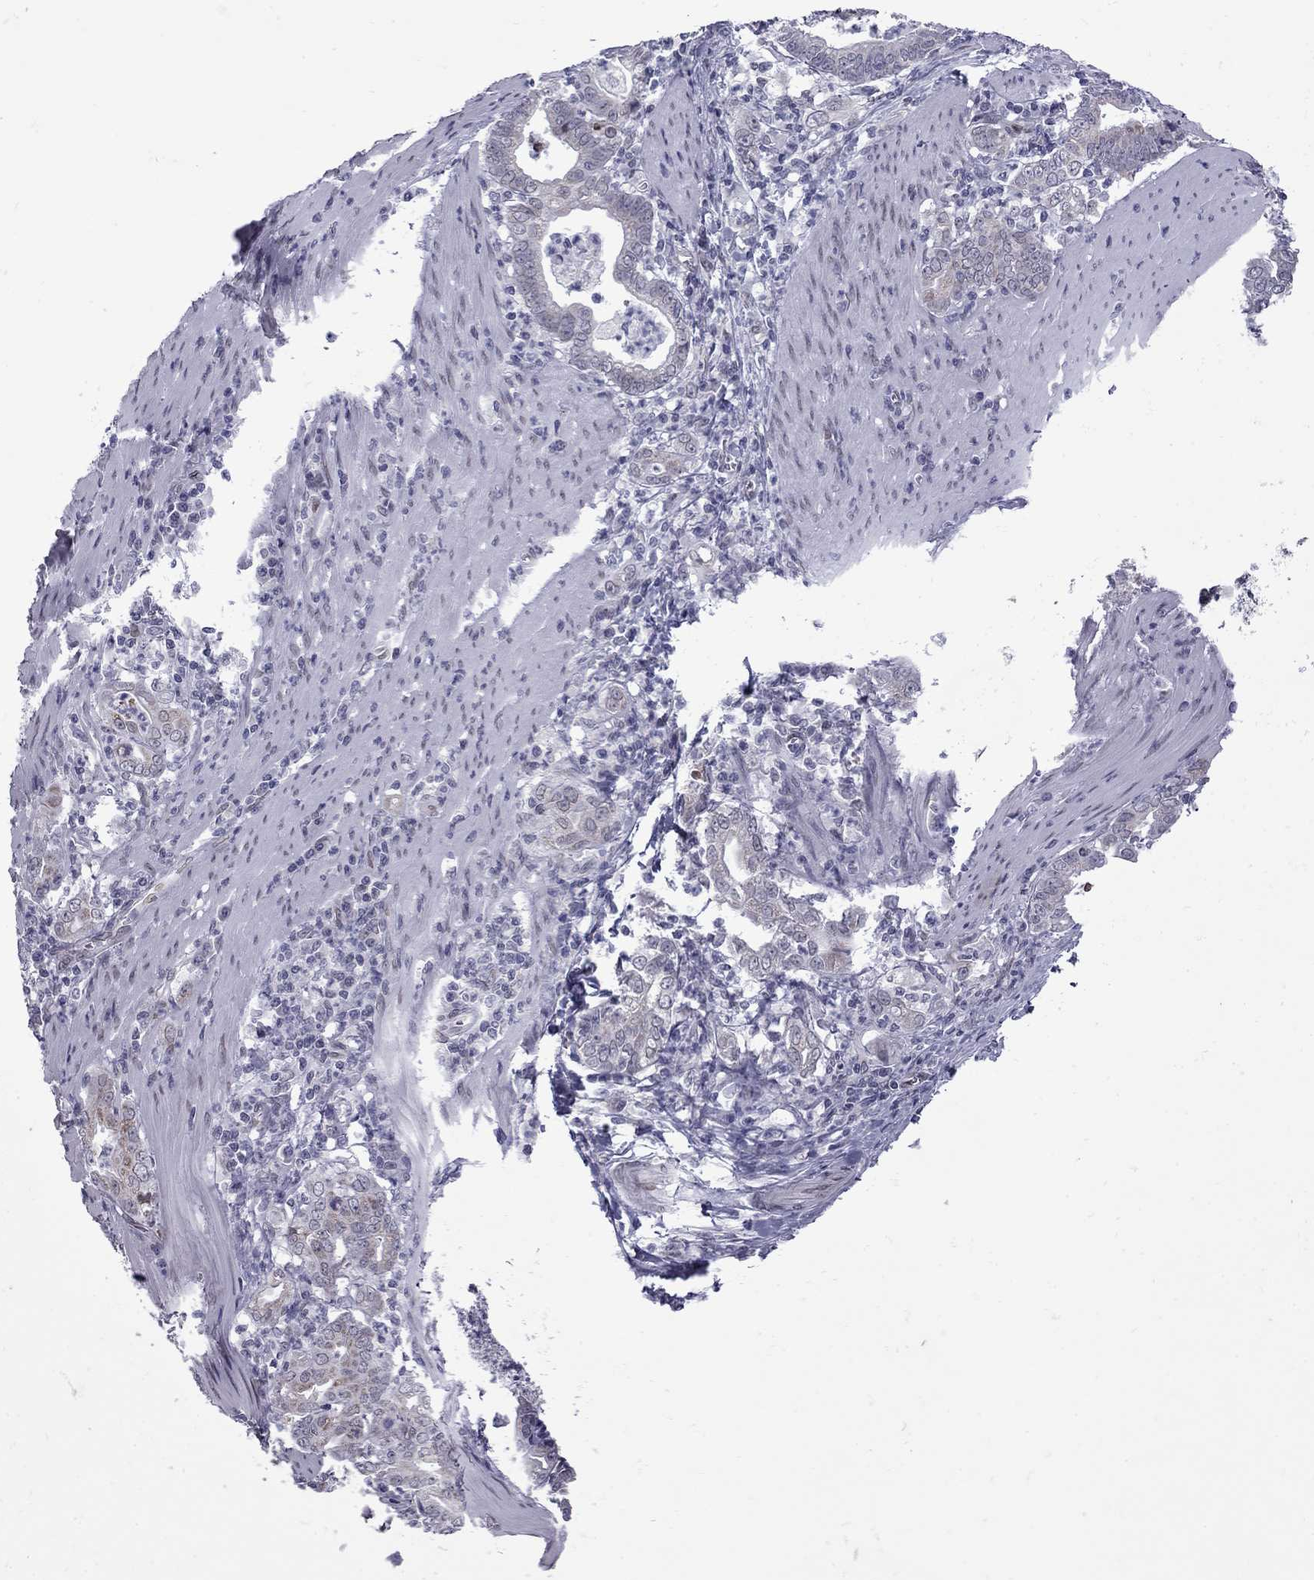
{"staining": {"intensity": "weak", "quantity": "<25%", "location": "cytoplasmic/membranous"}, "tissue": "stomach cancer", "cell_type": "Tumor cells", "image_type": "cancer", "snomed": [{"axis": "morphology", "description": "Adenocarcinoma, NOS"}, {"axis": "topography", "description": "Stomach, upper"}], "caption": "DAB (3,3'-diaminobenzidine) immunohistochemical staining of human stomach cancer displays no significant expression in tumor cells. (Immunohistochemistry (ihc), brightfield microscopy, high magnification).", "gene": "CLTCL1", "patient": {"sex": "female", "age": 79}}